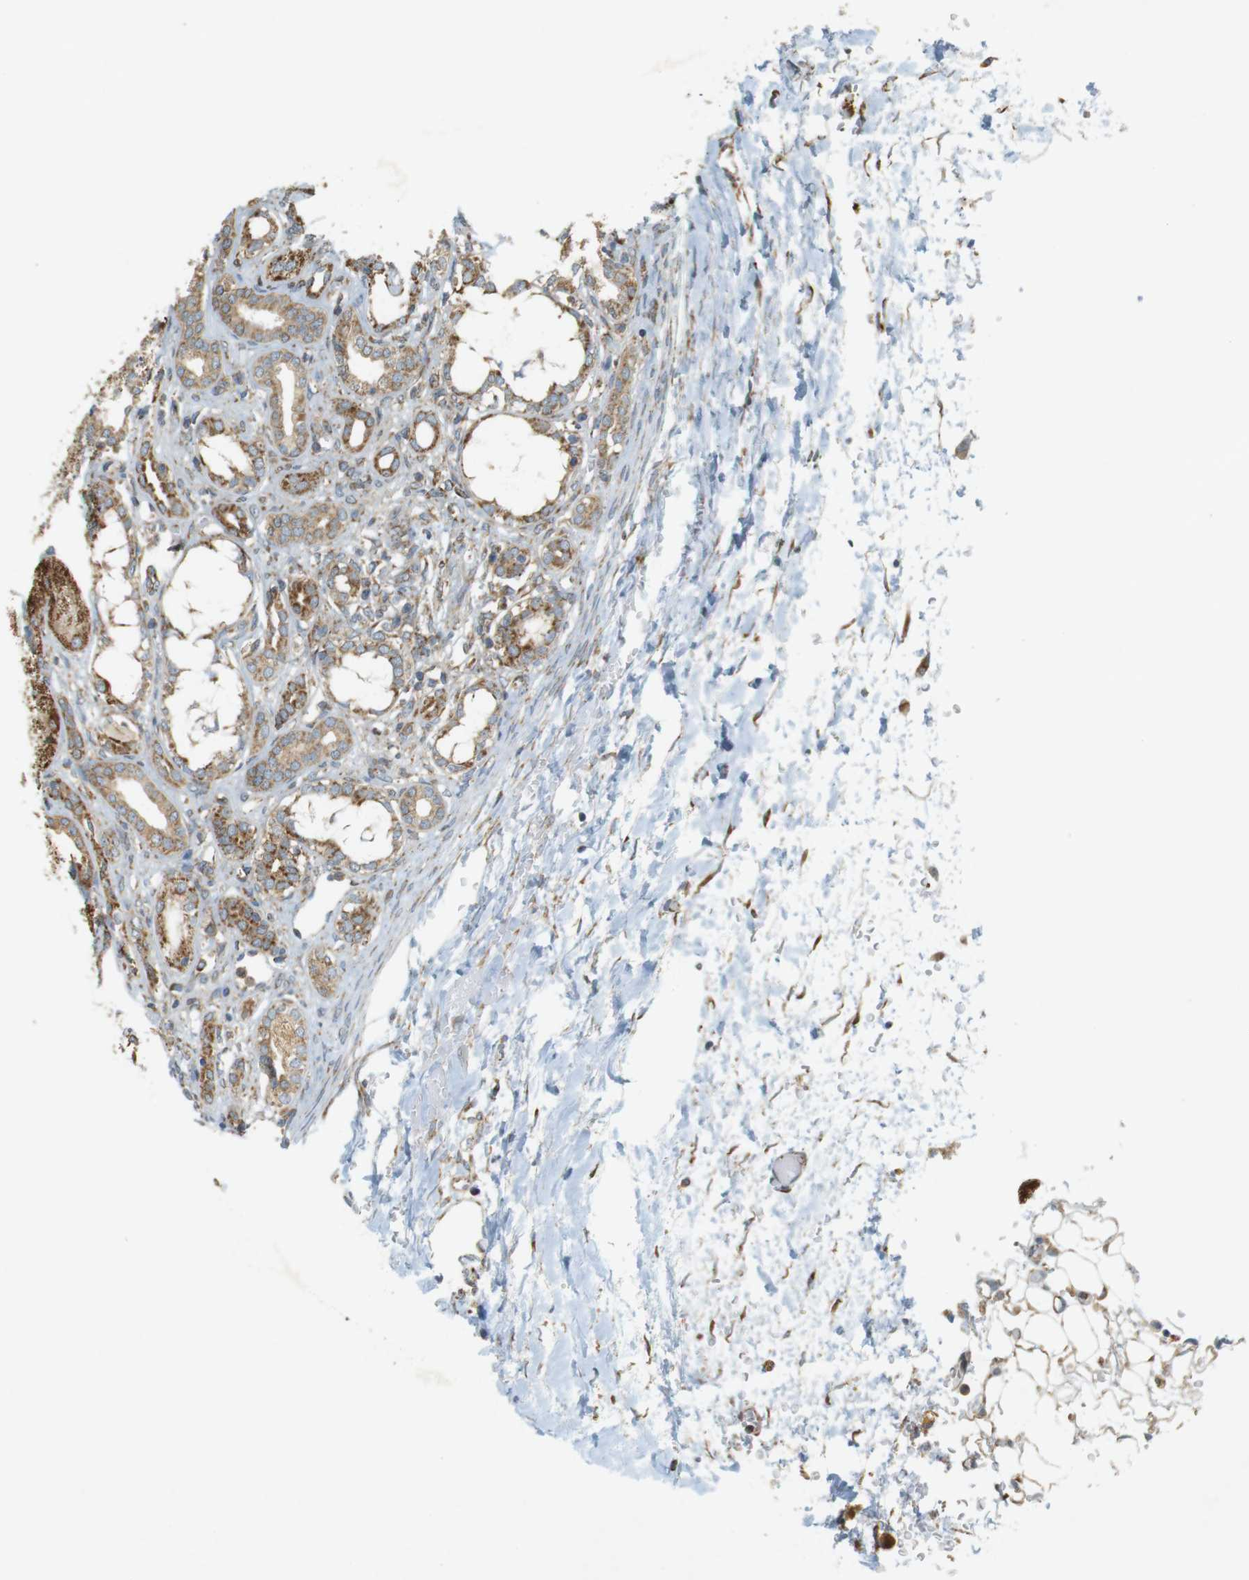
{"staining": {"intensity": "moderate", "quantity": "<25%", "location": "cytoplasmic/membranous"}, "tissue": "kidney", "cell_type": "Cells in glomeruli", "image_type": "normal", "snomed": [{"axis": "morphology", "description": "Normal tissue, NOS"}, {"axis": "topography", "description": "Kidney"}], "caption": "The immunohistochemical stain labels moderate cytoplasmic/membranous positivity in cells in glomeruli of unremarkable kidney.", "gene": "SLC41A1", "patient": {"sex": "male", "age": 7}}